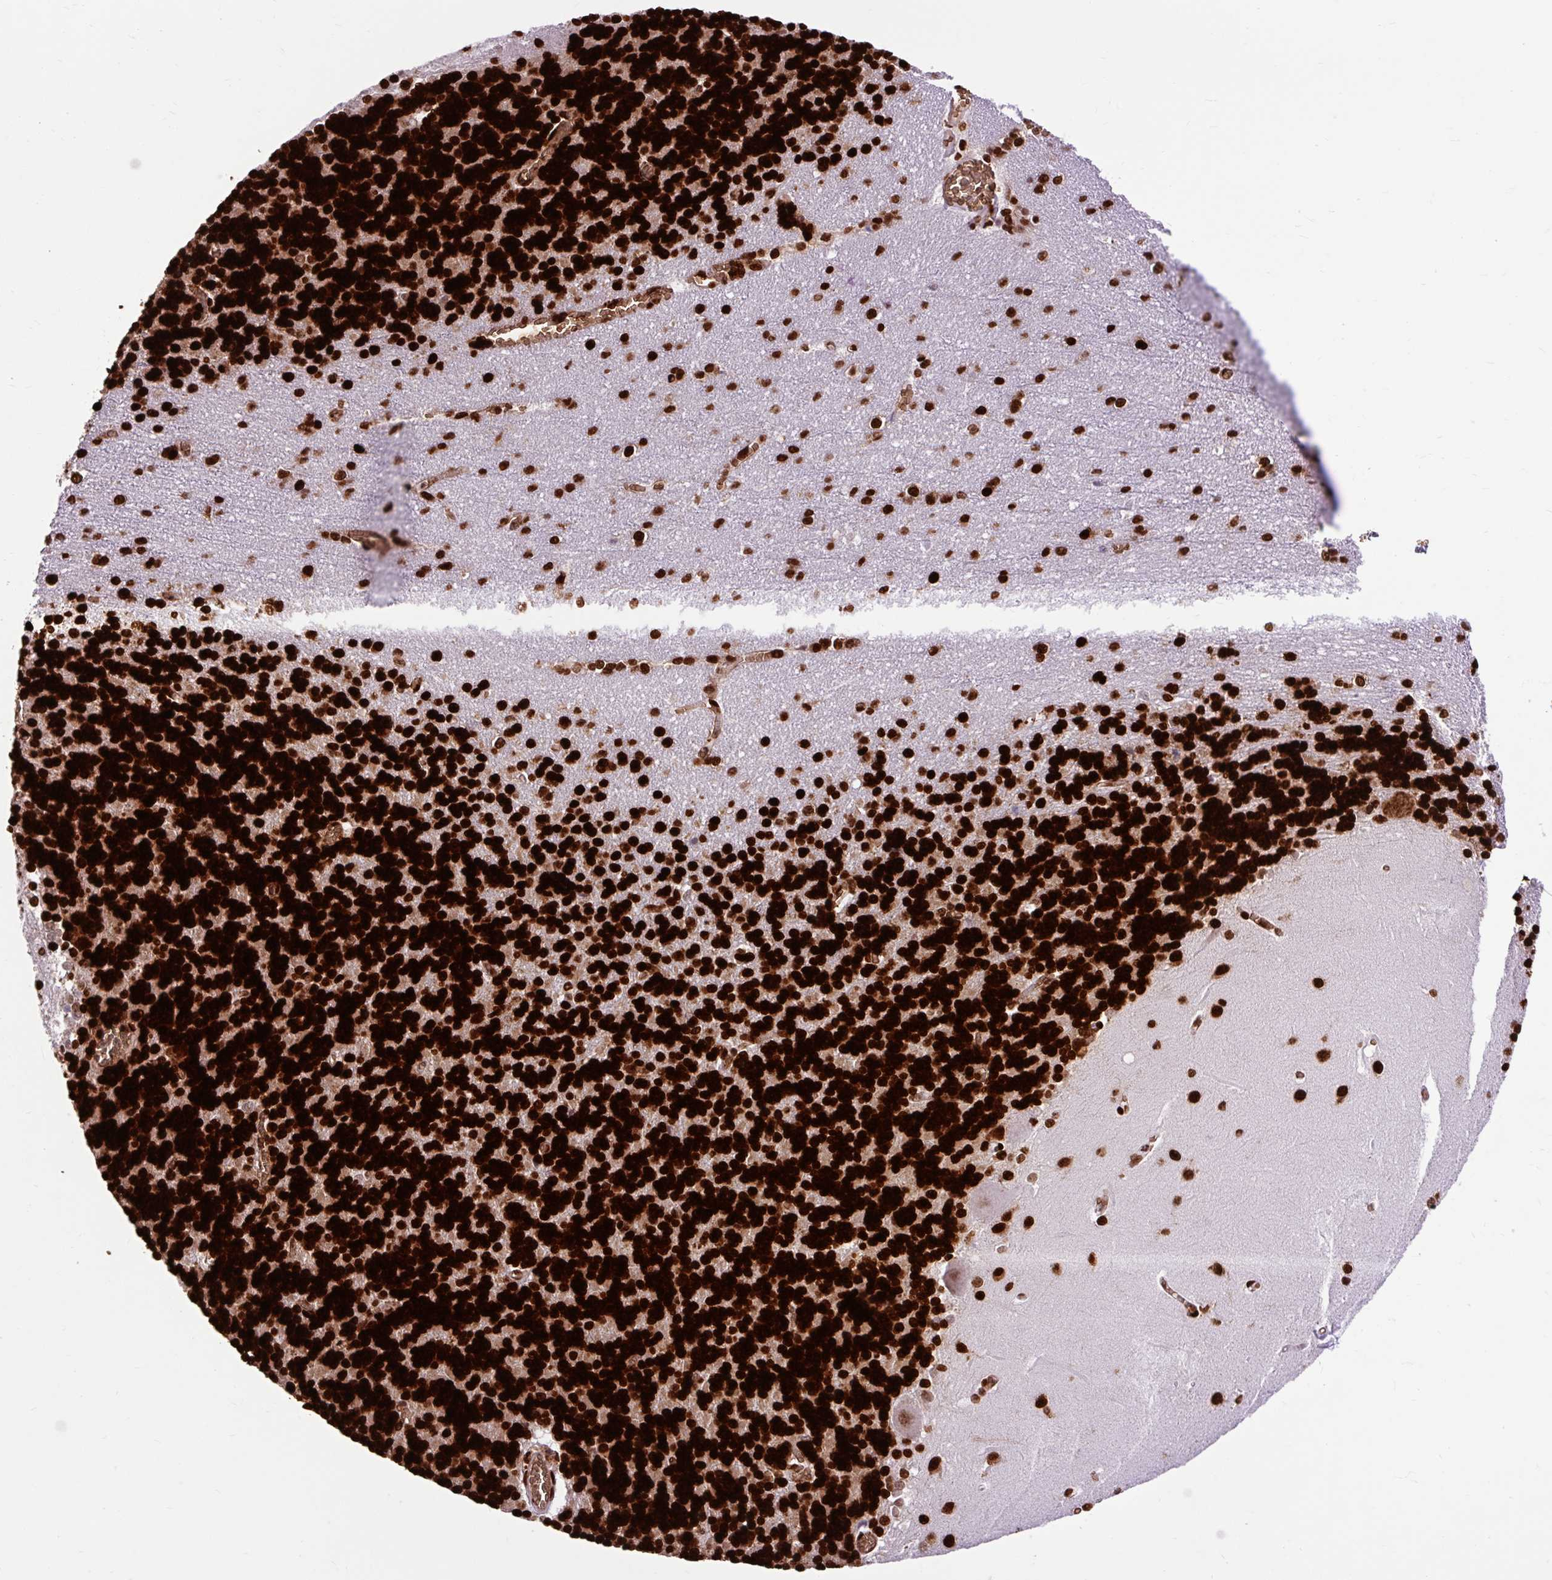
{"staining": {"intensity": "strong", "quantity": ">75%", "location": "nuclear"}, "tissue": "cerebellum", "cell_type": "Cells in granular layer", "image_type": "normal", "snomed": [{"axis": "morphology", "description": "Normal tissue, NOS"}, {"axis": "topography", "description": "Cerebellum"}], "caption": "A brown stain highlights strong nuclear positivity of a protein in cells in granular layer of benign cerebellum.", "gene": "FUS", "patient": {"sex": "male", "age": 37}}